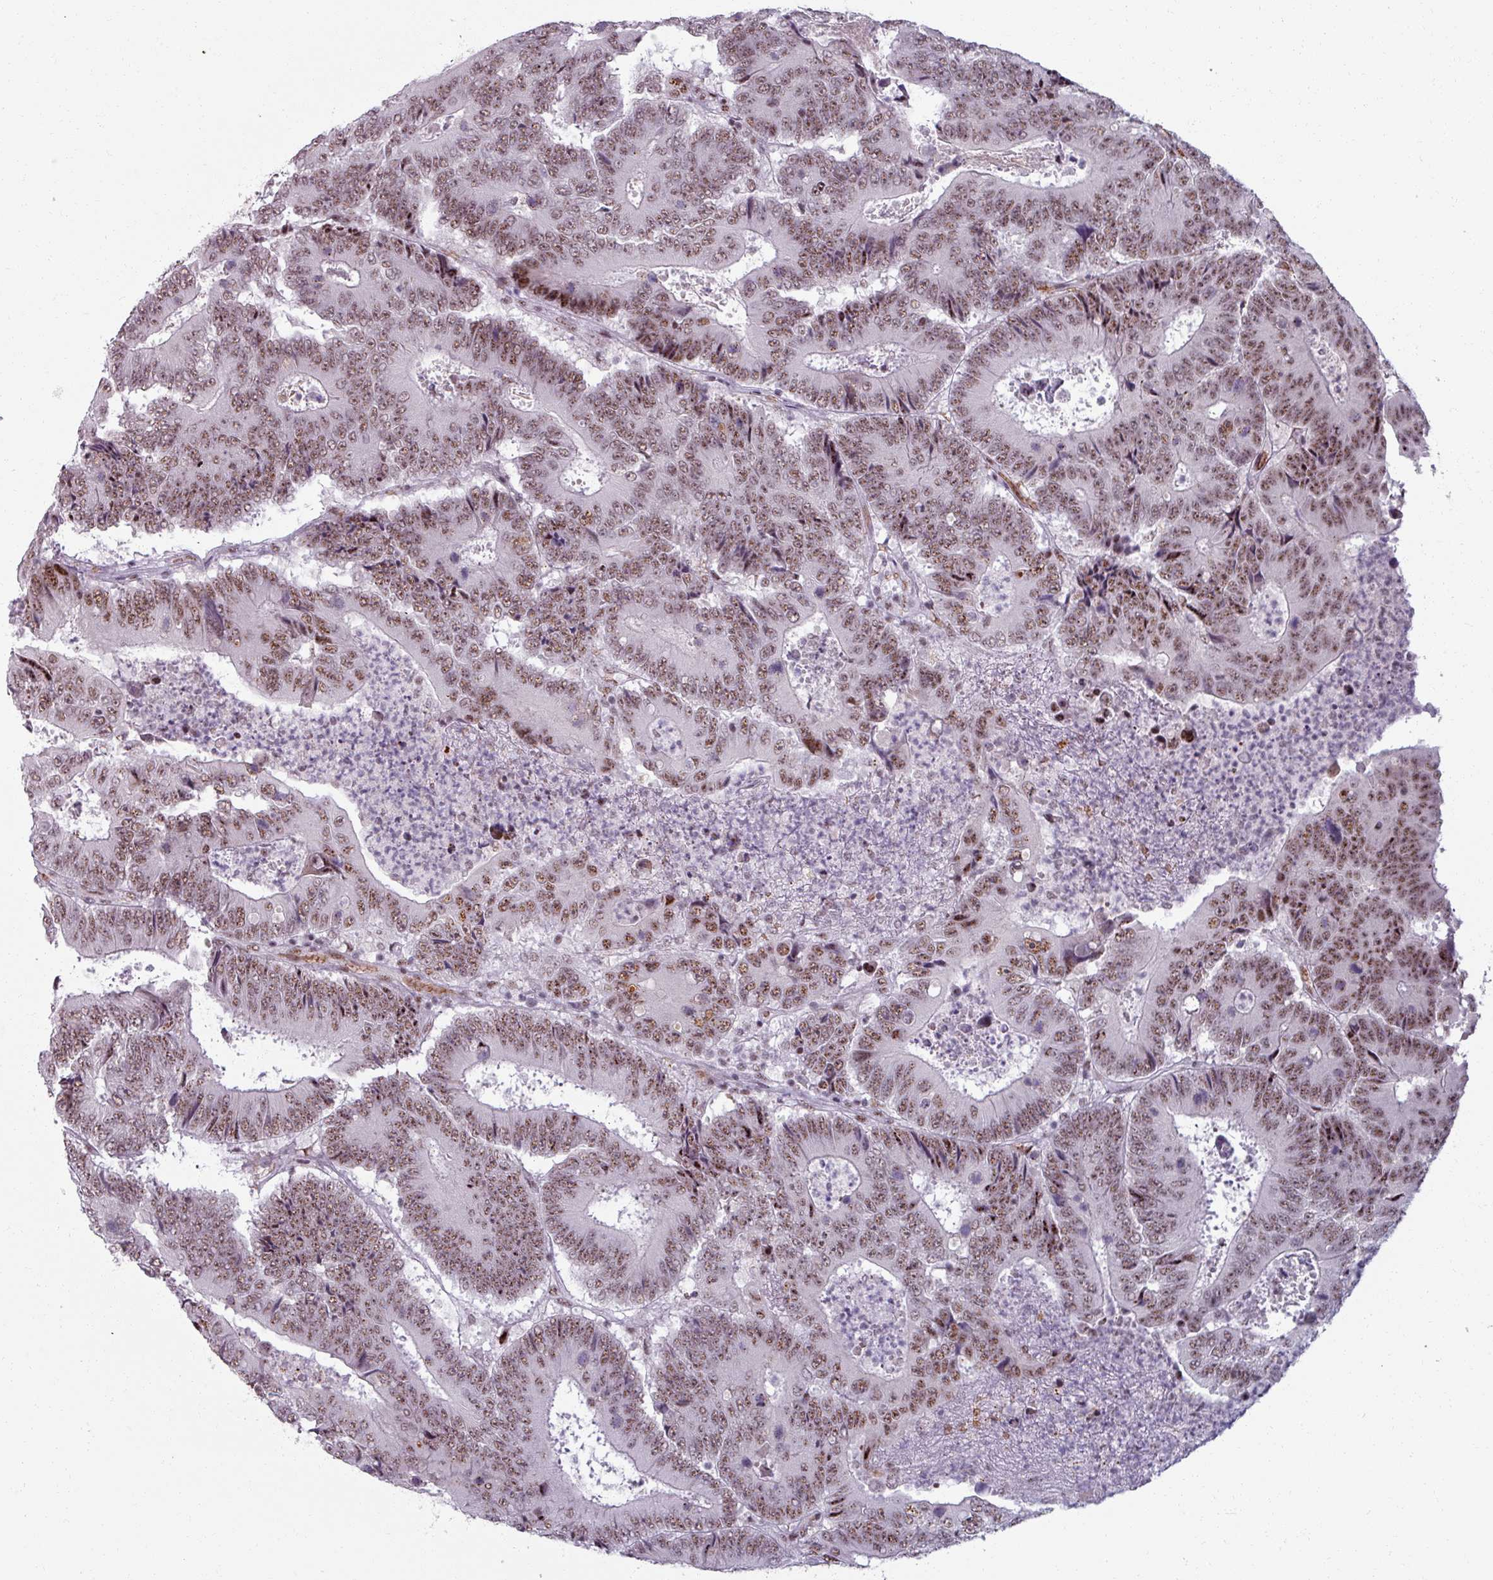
{"staining": {"intensity": "moderate", "quantity": ">75%", "location": "nuclear"}, "tissue": "colorectal cancer", "cell_type": "Tumor cells", "image_type": "cancer", "snomed": [{"axis": "morphology", "description": "Adenocarcinoma, NOS"}, {"axis": "topography", "description": "Colon"}], "caption": "This is an image of immunohistochemistry (IHC) staining of colorectal cancer, which shows moderate expression in the nuclear of tumor cells.", "gene": "NCOR1", "patient": {"sex": "male", "age": 83}}